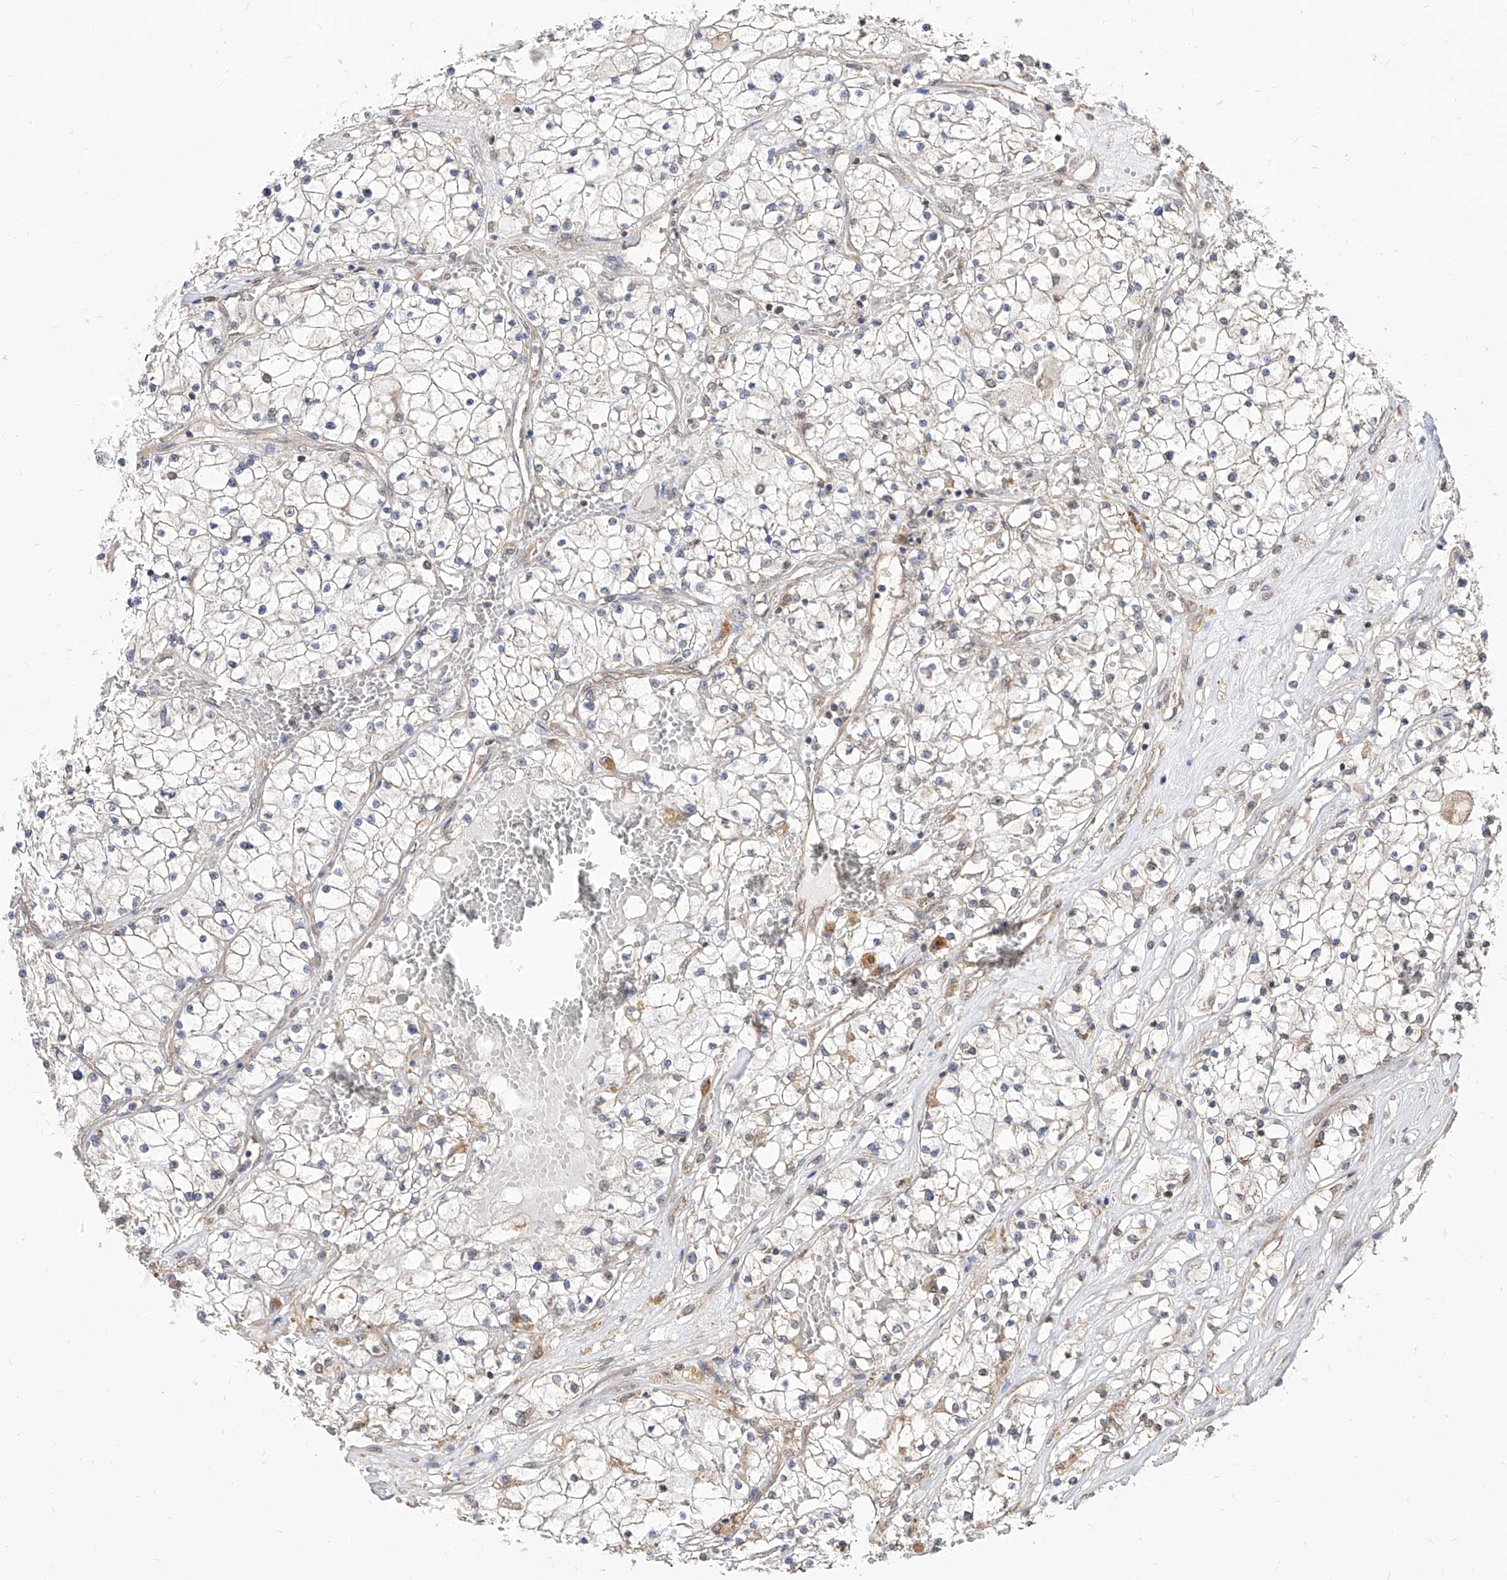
{"staining": {"intensity": "negative", "quantity": "none", "location": "none"}, "tissue": "renal cancer", "cell_type": "Tumor cells", "image_type": "cancer", "snomed": [{"axis": "morphology", "description": "Normal tissue, NOS"}, {"axis": "morphology", "description": "Adenocarcinoma, NOS"}, {"axis": "topography", "description": "Kidney"}], "caption": "High magnification brightfield microscopy of adenocarcinoma (renal) stained with DAB (brown) and counterstained with hematoxylin (blue): tumor cells show no significant expression.", "gene": "C8orf82", "patient": {"sex": "male", "age": 68}}